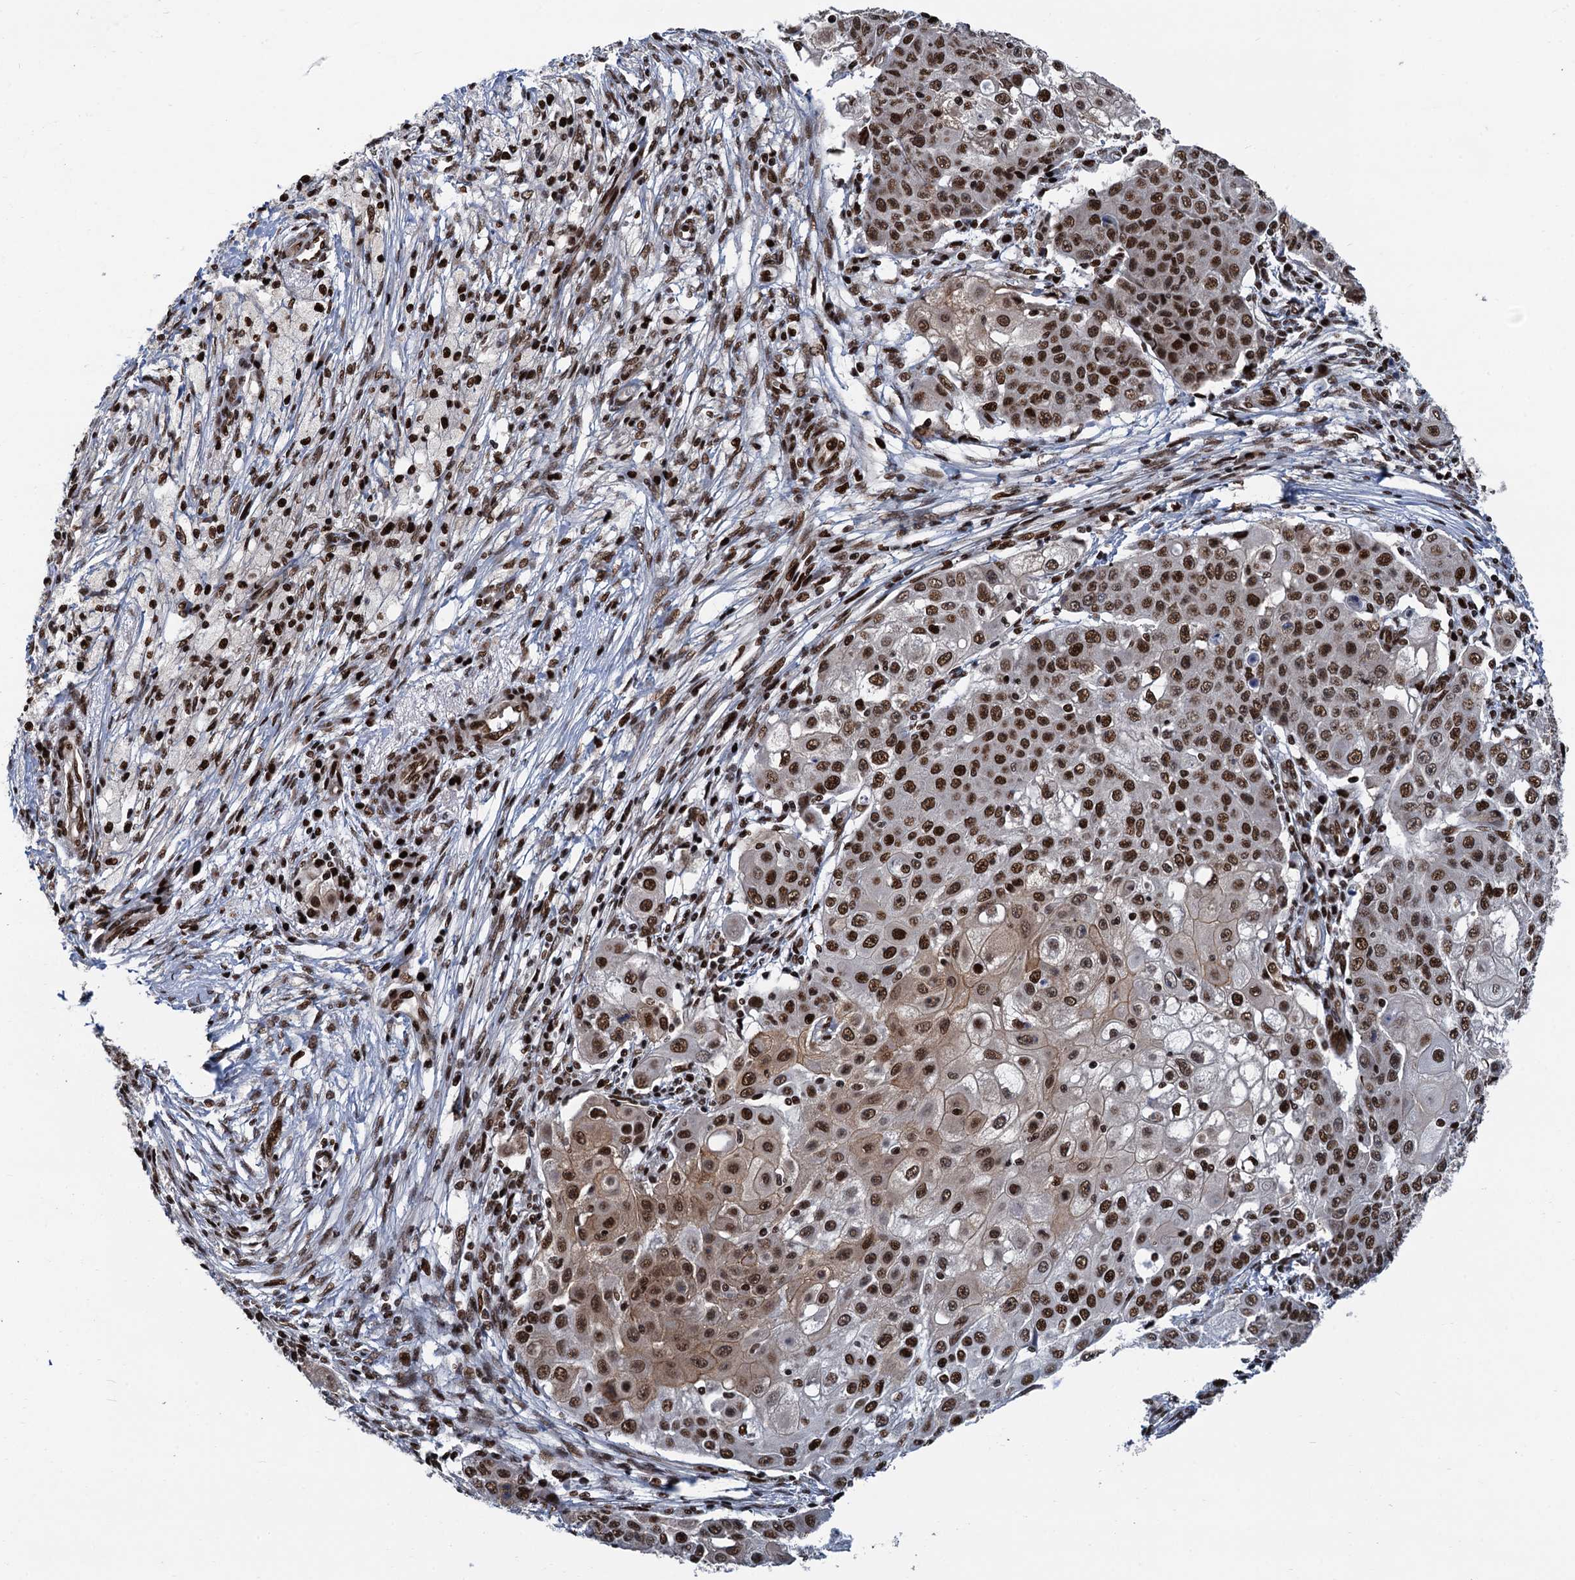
{"staining": {"intensity": "moderate", "quantity": ">75%", "location": "cytoplasmic/membranous,nuclear"}, "tissue": "ovarian cancer", "cell_type": "Tumor cells", "image_type": "cancer", "snomed": [{"axis": "morphology", "description": "Carcinoma, endometroid"}, {"axis": "topography", "description": "Ovary"}], "caption": "The image displays a brown stain indicating the presence of a protein in the cytoplasmic/membranous and nuclear of tumor cells in endometroid carcinoma (ovarian). Nuclei are stained in blue.", "gene": "PPP4R1", "patient": {"sex": "female", "age": 42}}